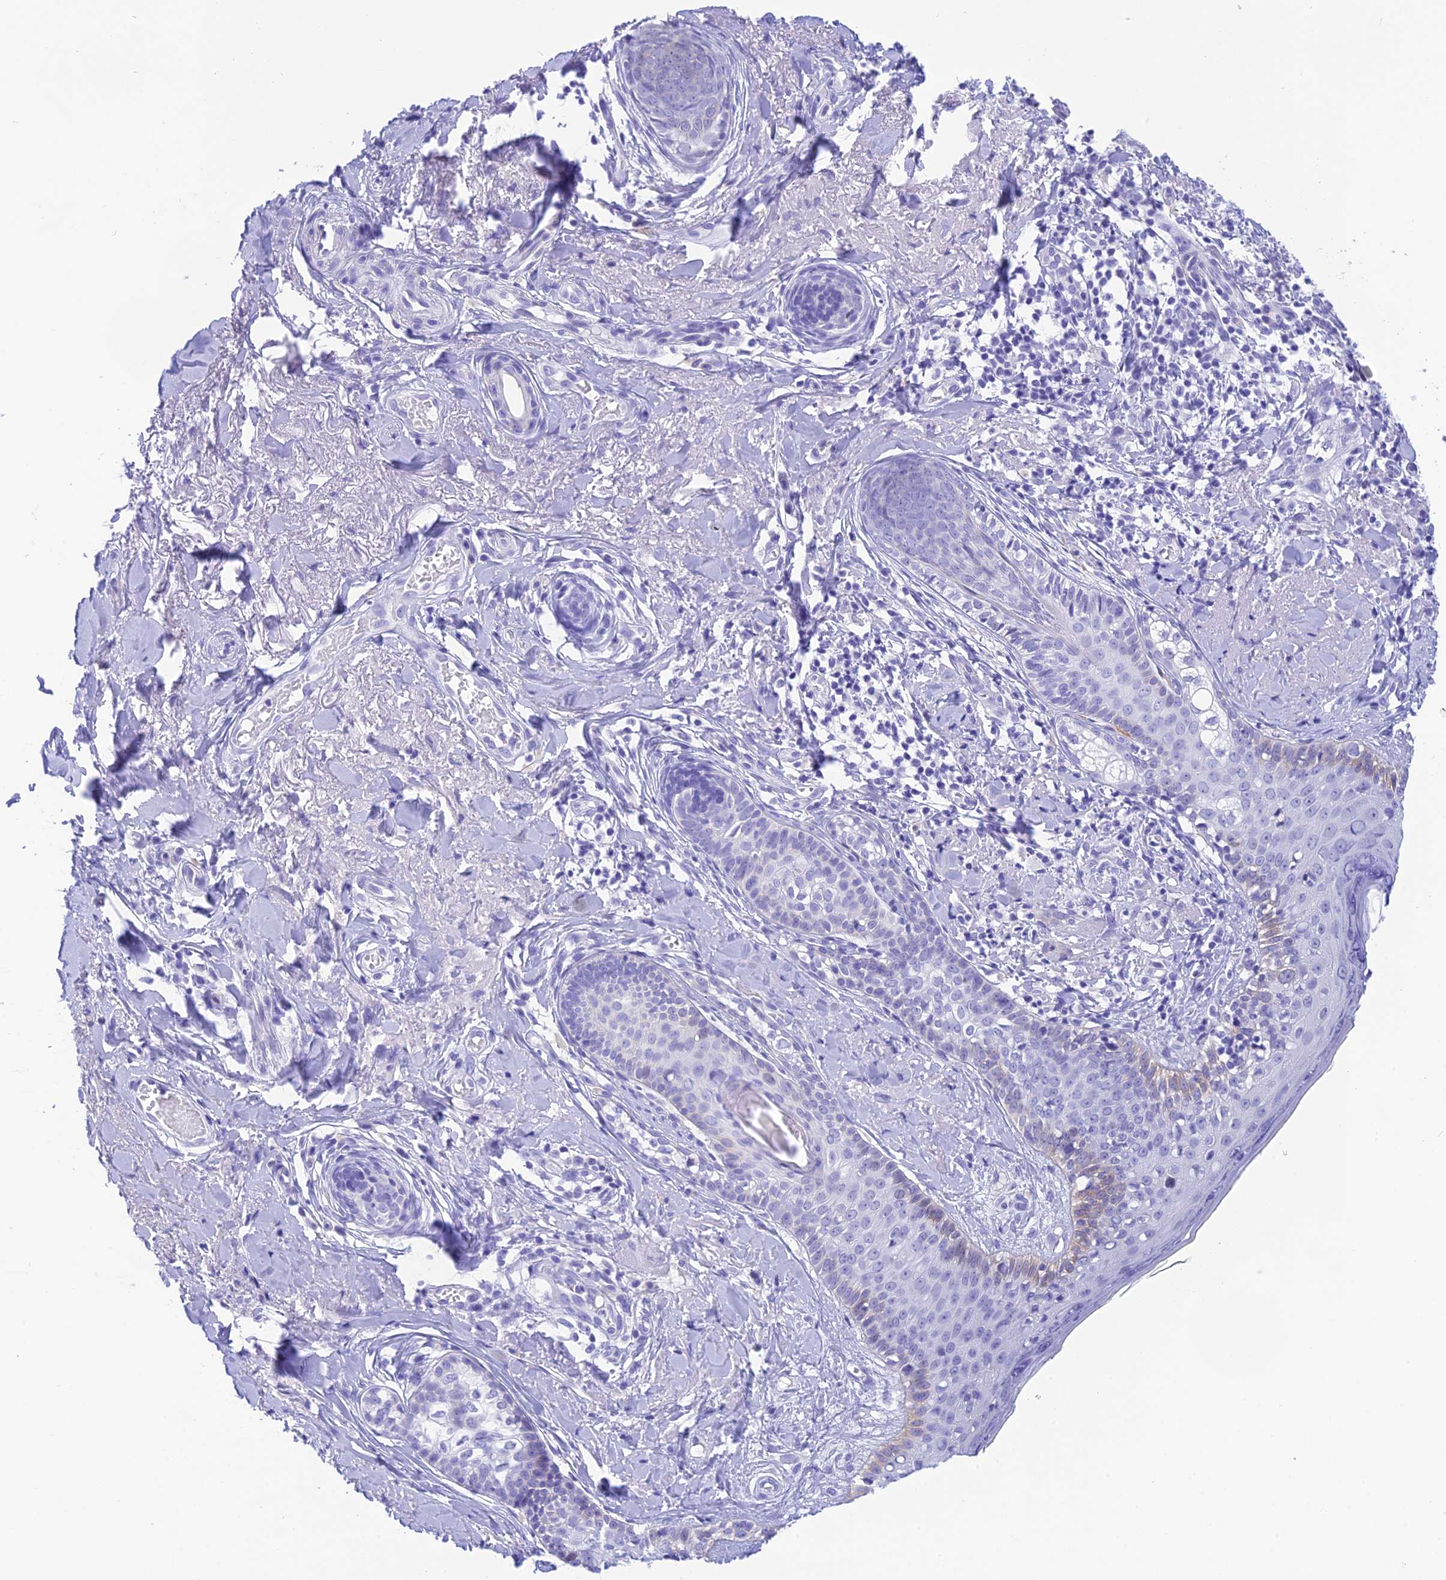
{"staining": {"intensity": "negative", "quantity": "none", "location": "none"}, "tissue": "skin cancer", "cell_type": "Tumor cells", "image_type": "cancer", "snomed": [{"axis": "morphology", "description": "Basal cell carcinoma"}, {"axis": "topography", "description": "Skin"}], "caption": "Immunohistochemical staining of human skin cancer (basal cell carcinoma) exhibits no significant expression in tumor cells.", "gene": "KDELR3", "patient": {"sex": "female", "age": 76}}